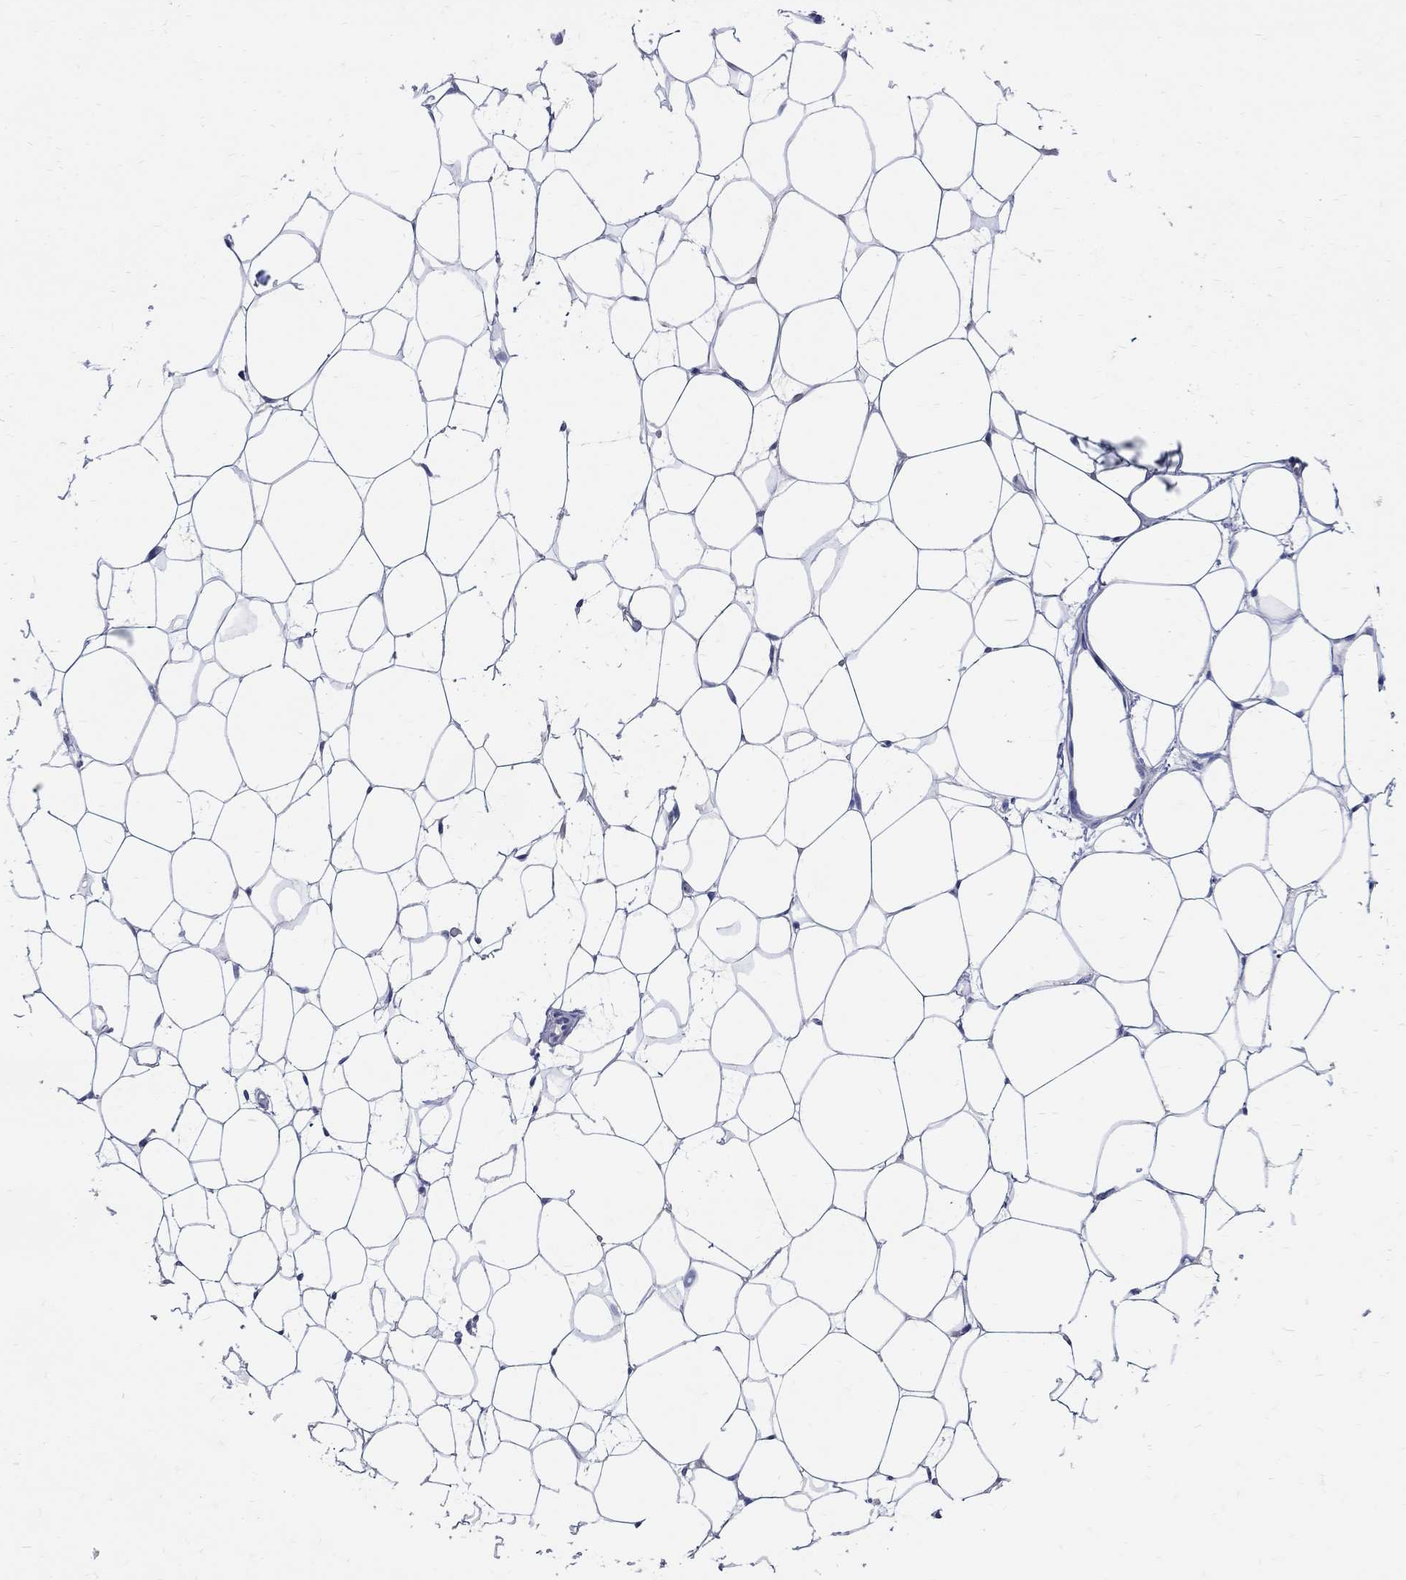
{"staining": {"intensity": "negative", "quantity": "none", "location": "none"}, "tissue": "breast", "cell_type": "Adipocytes", "image_type": "normal", "snomed": [{"axis": "morphology", "description": "Normal tissue, NOS"}, {"axis": "topography", "description": "Breast"}], "caption": "Immunohistochemical staining of benign breast demonstrates no significant expression in adipocytes.", "gene": "SOX2", "patient": {"sex": "female", "age": 37}}